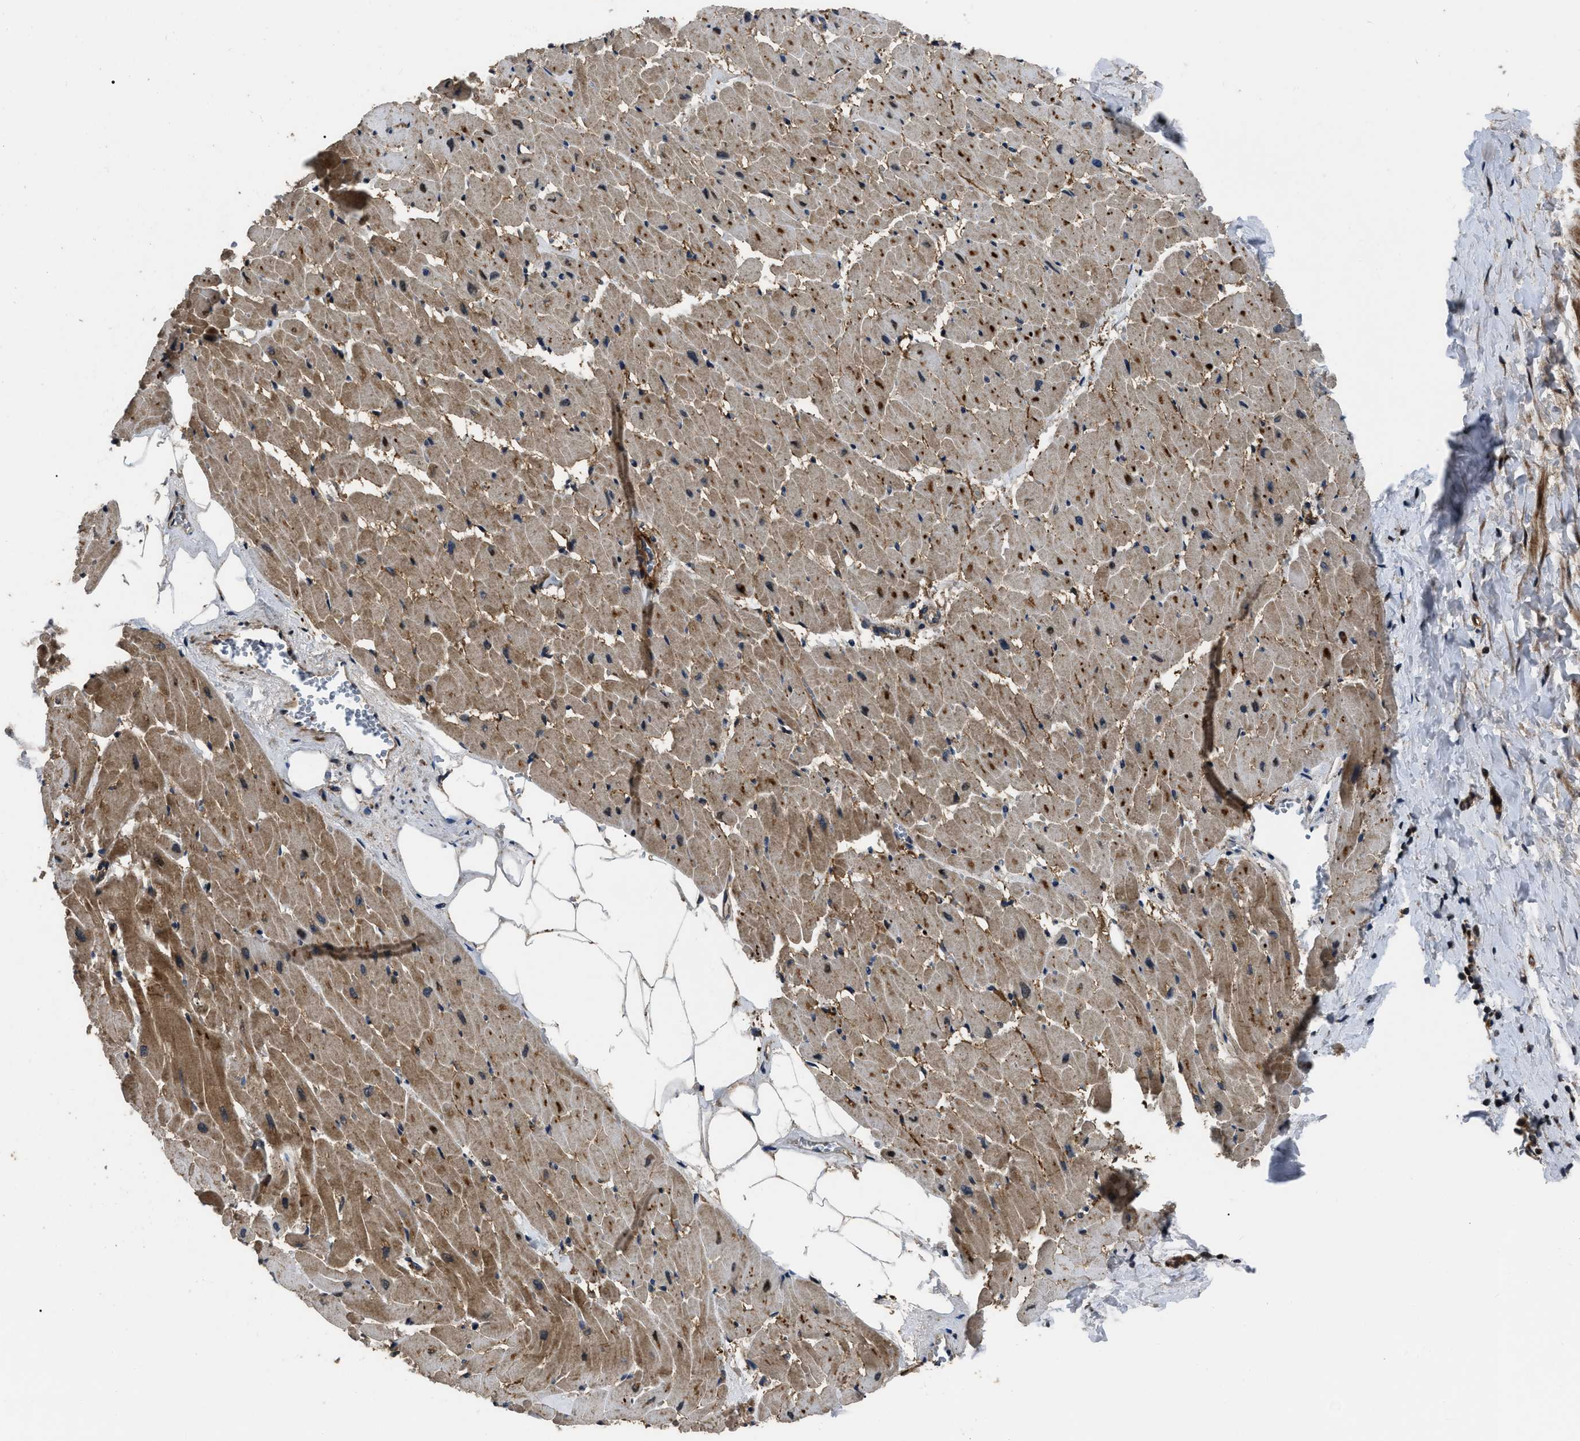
{"staining": {"intensity": "moderate", "quantity": ">75%", "location": "cytoplasmic/membranous"}, "tissue": "heart muscle", "cell_type": "Cardiomyocytes", "image_type": "normal", "snomed": [{"axis": "morphology", "description": "Normal tissue, NOS"}, {"axis": "topography", "description": "Heart"}], "caption": "A brown stain shows moderate cytoplasmic/membranous staining of a protein in cardiomyocytes of benign human heart muscle.", "gene": "PPWD1", "patient": {"sex": "female", "age": 19}}